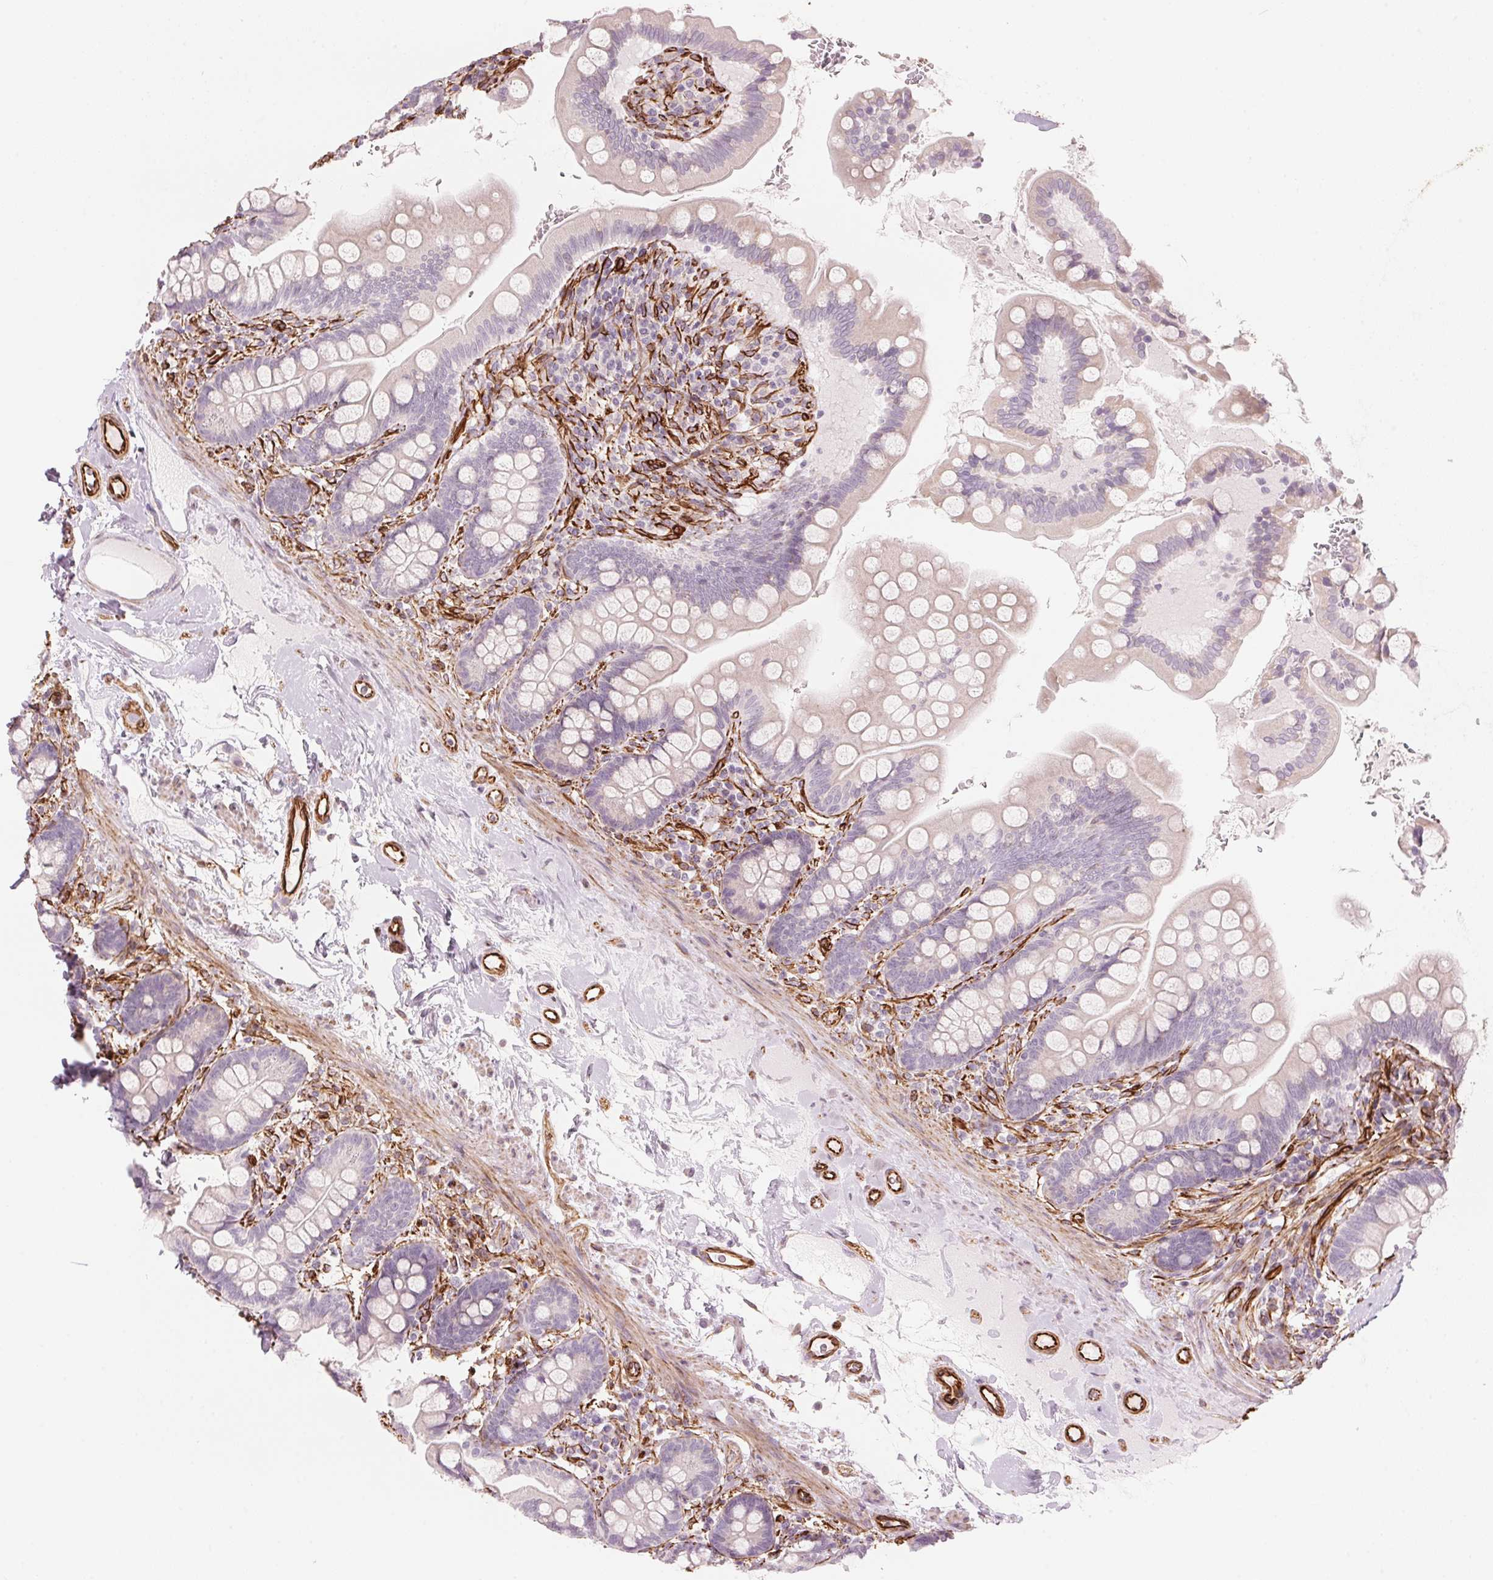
{"staining": {"intensity": "negative", "quantity": "none", "location": "none"}, "tissue": "small intestine", "cell_type": "Glandular cells", "image_type": "normal", "snomed": [{"axis": "morphology", "description": "Normal tissue, NOS"}, {"axis": "topography", "description": "Small intestine"}], "caption": "IHC photomicrograph of unremarkable small intestine: human small intestine stained with DAB (3,3'-diaminobenzidine) demonstrates no significant protein expression in glandular cells.", "gene": "CLPS", "patient": {"sex": "female", "age": 56}}